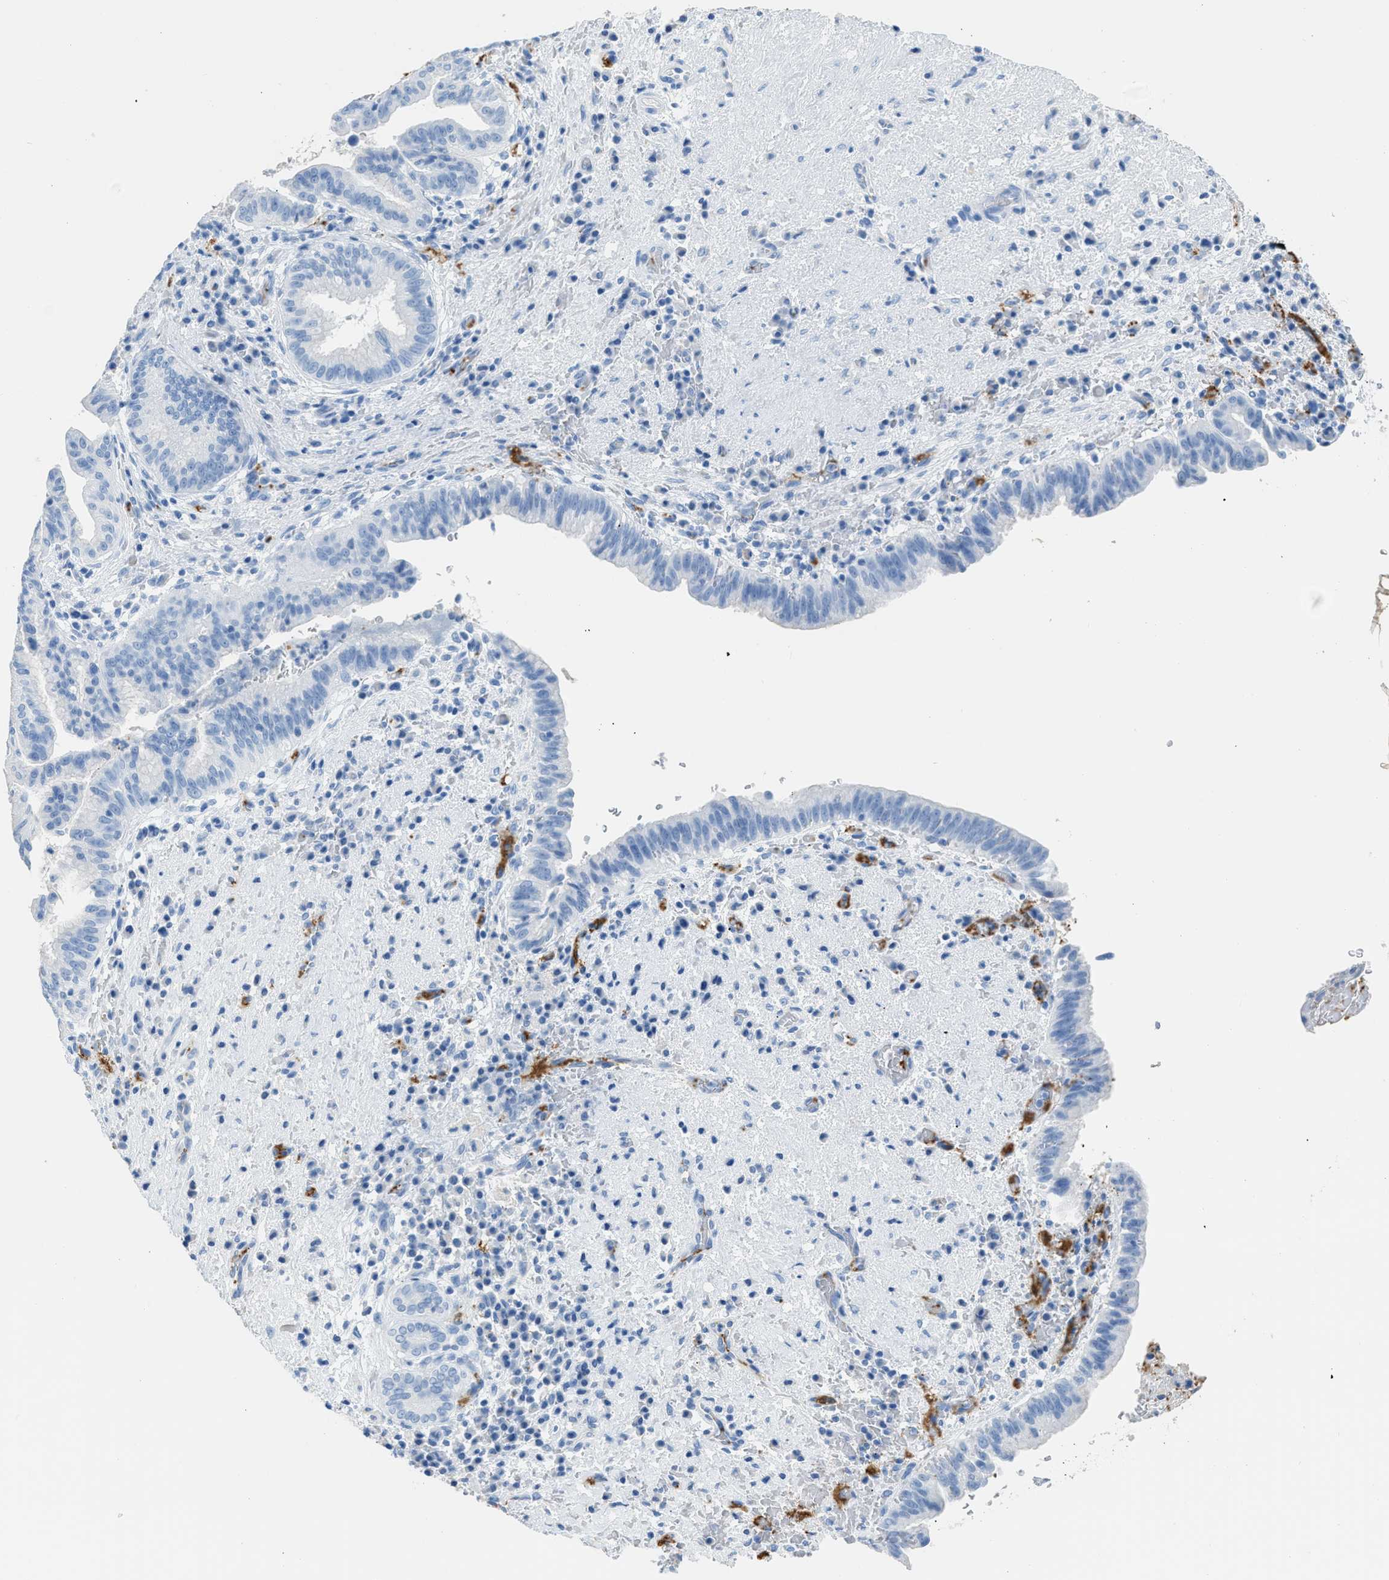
{"staining": {"intensity": "negative", "quantity": "none", "location": "none"}, "tissue": "liver cancer", "cell_type": "Tumor cells", "image_type": "cancer", "snomed": [{"axis": "morphology", "description": "Cholangiocarcinoma"}, {"axis": "topography", "description": "Liver"}], "caption": "Immunohistochemistry (IHC) image of neoplastic tissue: liver cholangiocarcinoma stained with DAB (3,3'-diaminobenzidine) shows no significant protein staining in tumor cells. Nuclei are stained in blue.", "gene": "FAIM2", "patient": {"sex": "female", "age": 38}}